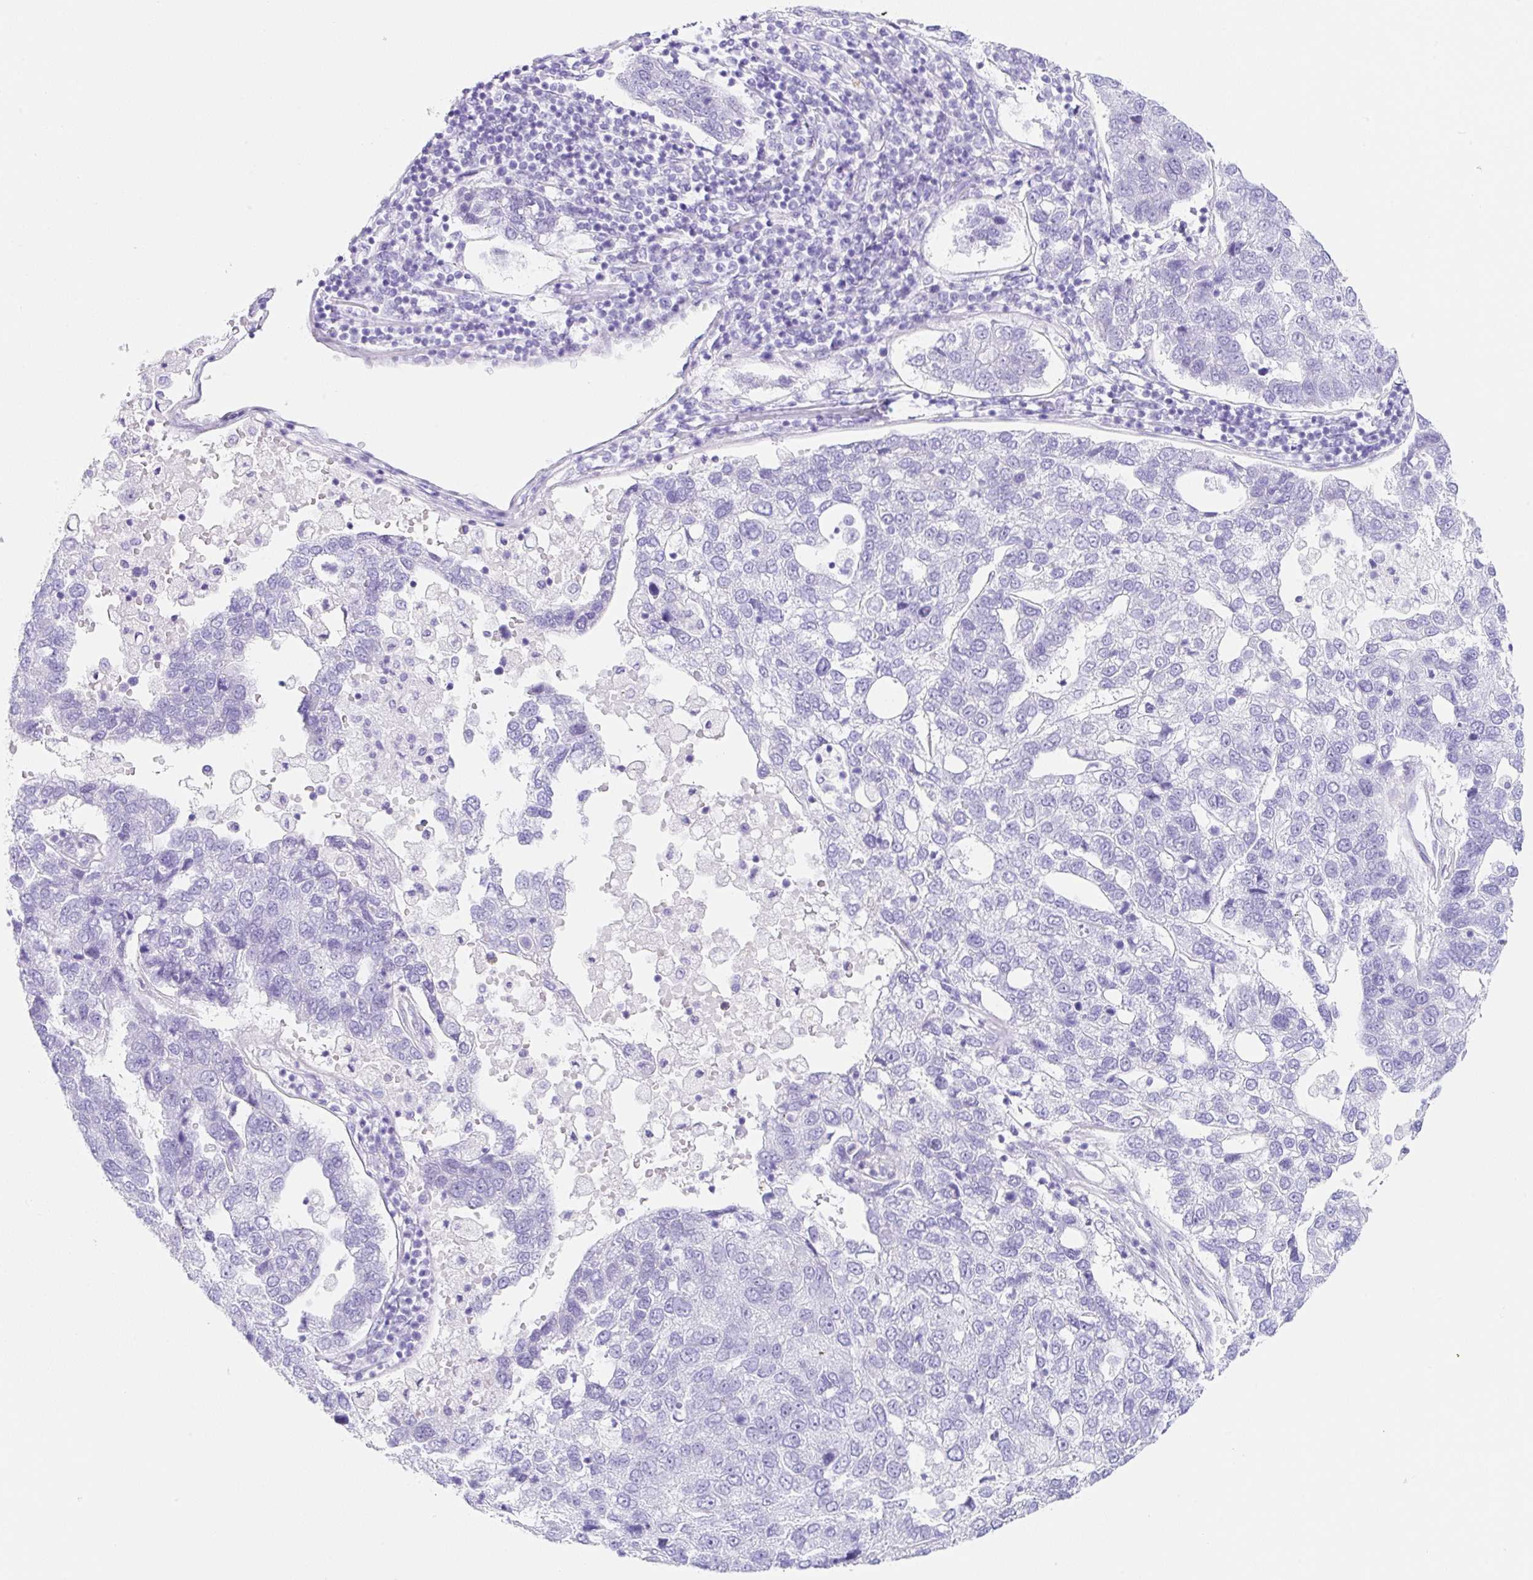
{"staining": {"intensity": "negative", "quantity": "none", "location": "none"}, "tissue": "pancreatic cancer", "cell_type": "Tumor cells", "image_type": "cancer", "snomed": [{"axis": "morphology", "description": "Adenocarcinoma, NOS"}, {"axis": "topography", "description": "Pancreas"}], "caption": "Adenocarcinoma (pancreatic) stained for a protein using immunohistochemistry (IHC) shows no expression tumor cells.", "gene": "CLDND2", "patient": {"sex": "female", "age": 61}}